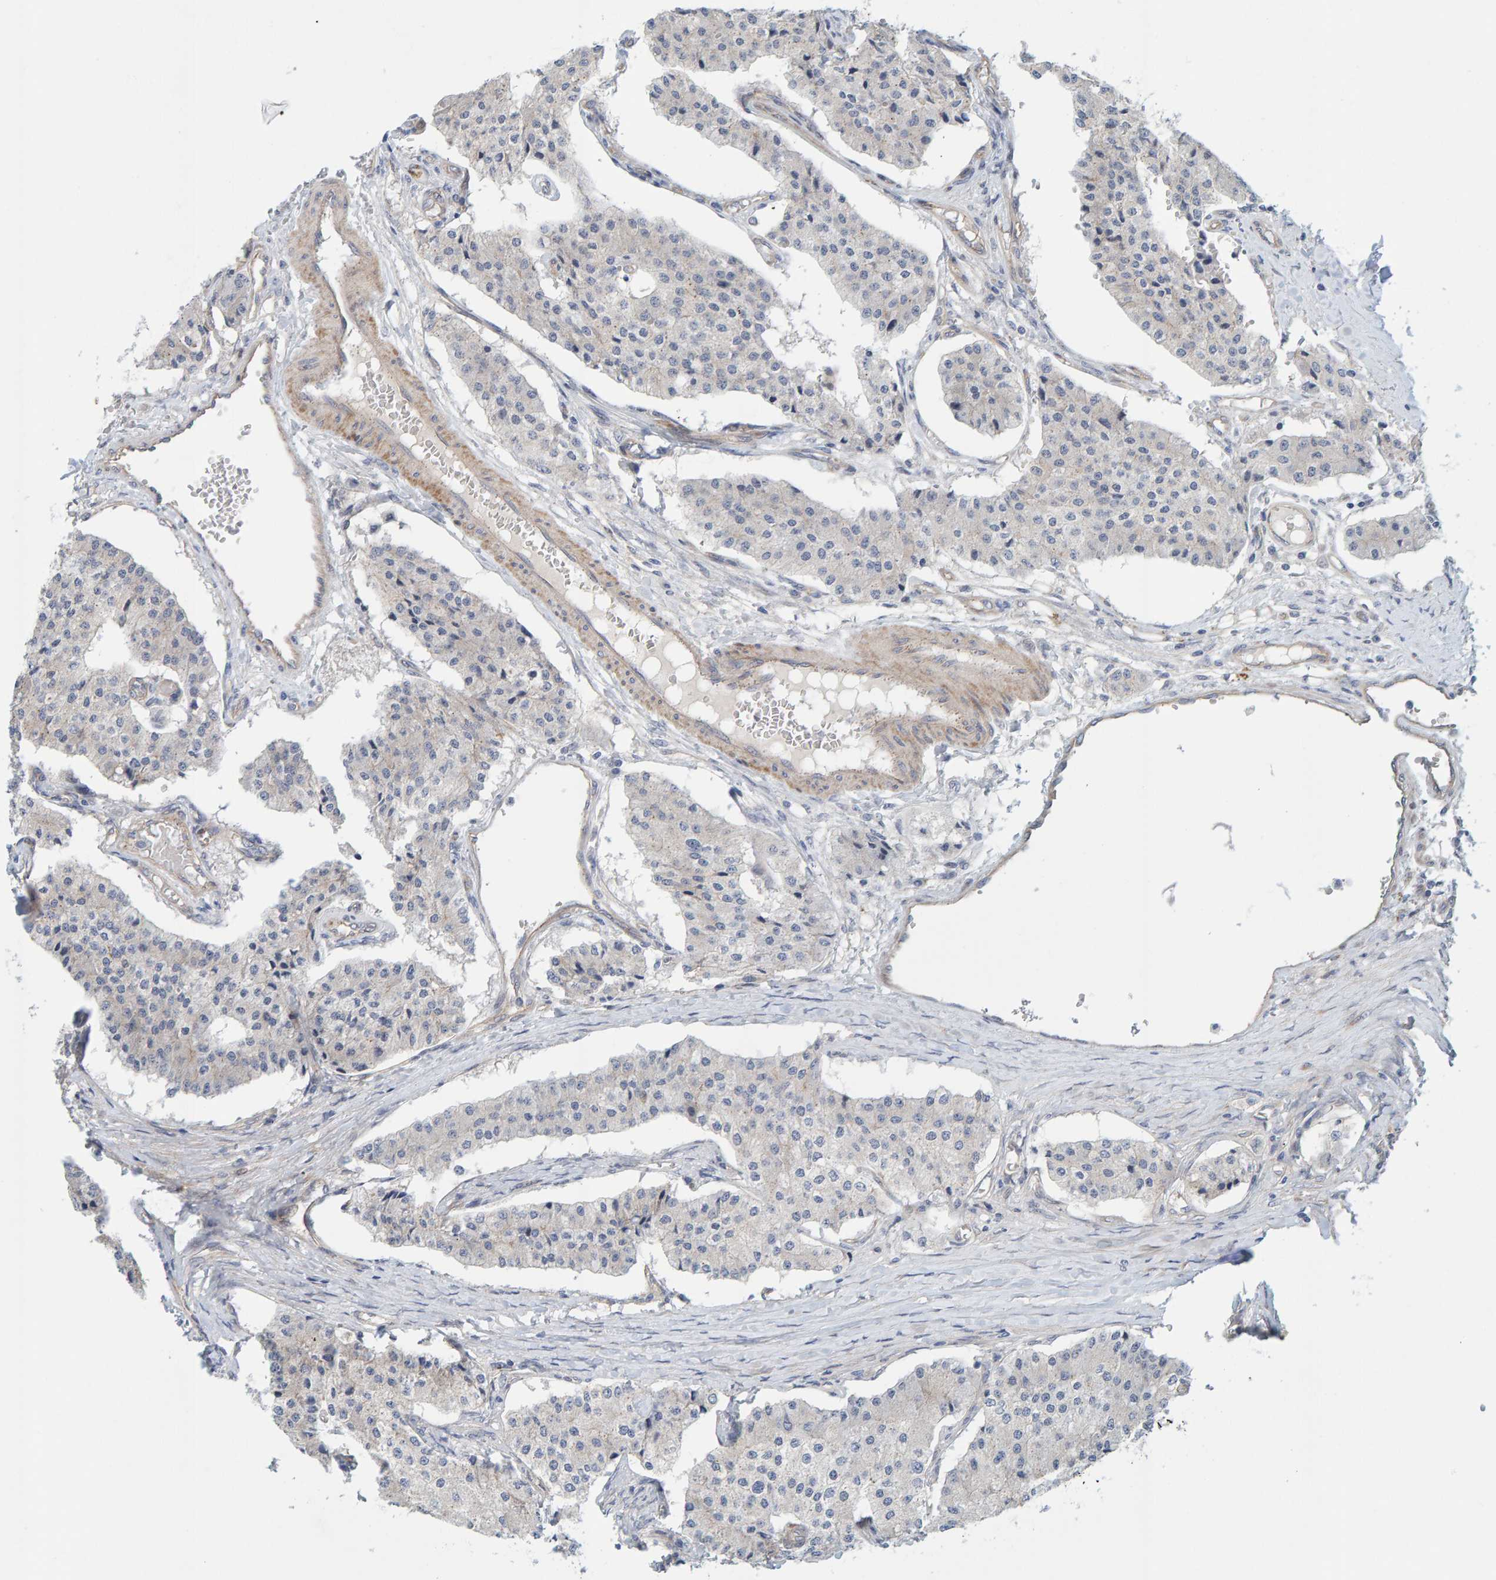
{"staining": {"intensity": "weak", "quantity": "<25%", "location": "cytoplasmic/membranous"}, "tissue": "carcinoid", "cell_type": "Tumor cells", "image_type": "cancer", "snomed": [{"axis": "morphology", "description": "Carcinoid, malignant, NOS"}, {"axis": "topography", "description": "Colon"}], "caption": "This is a micrograph of immunohistochemistry (IHC) staining of carcinoid, which shows no positivity in tumor cells.", "gene": "KRBA2", "patient": {"sex": "female", "age": 52}}